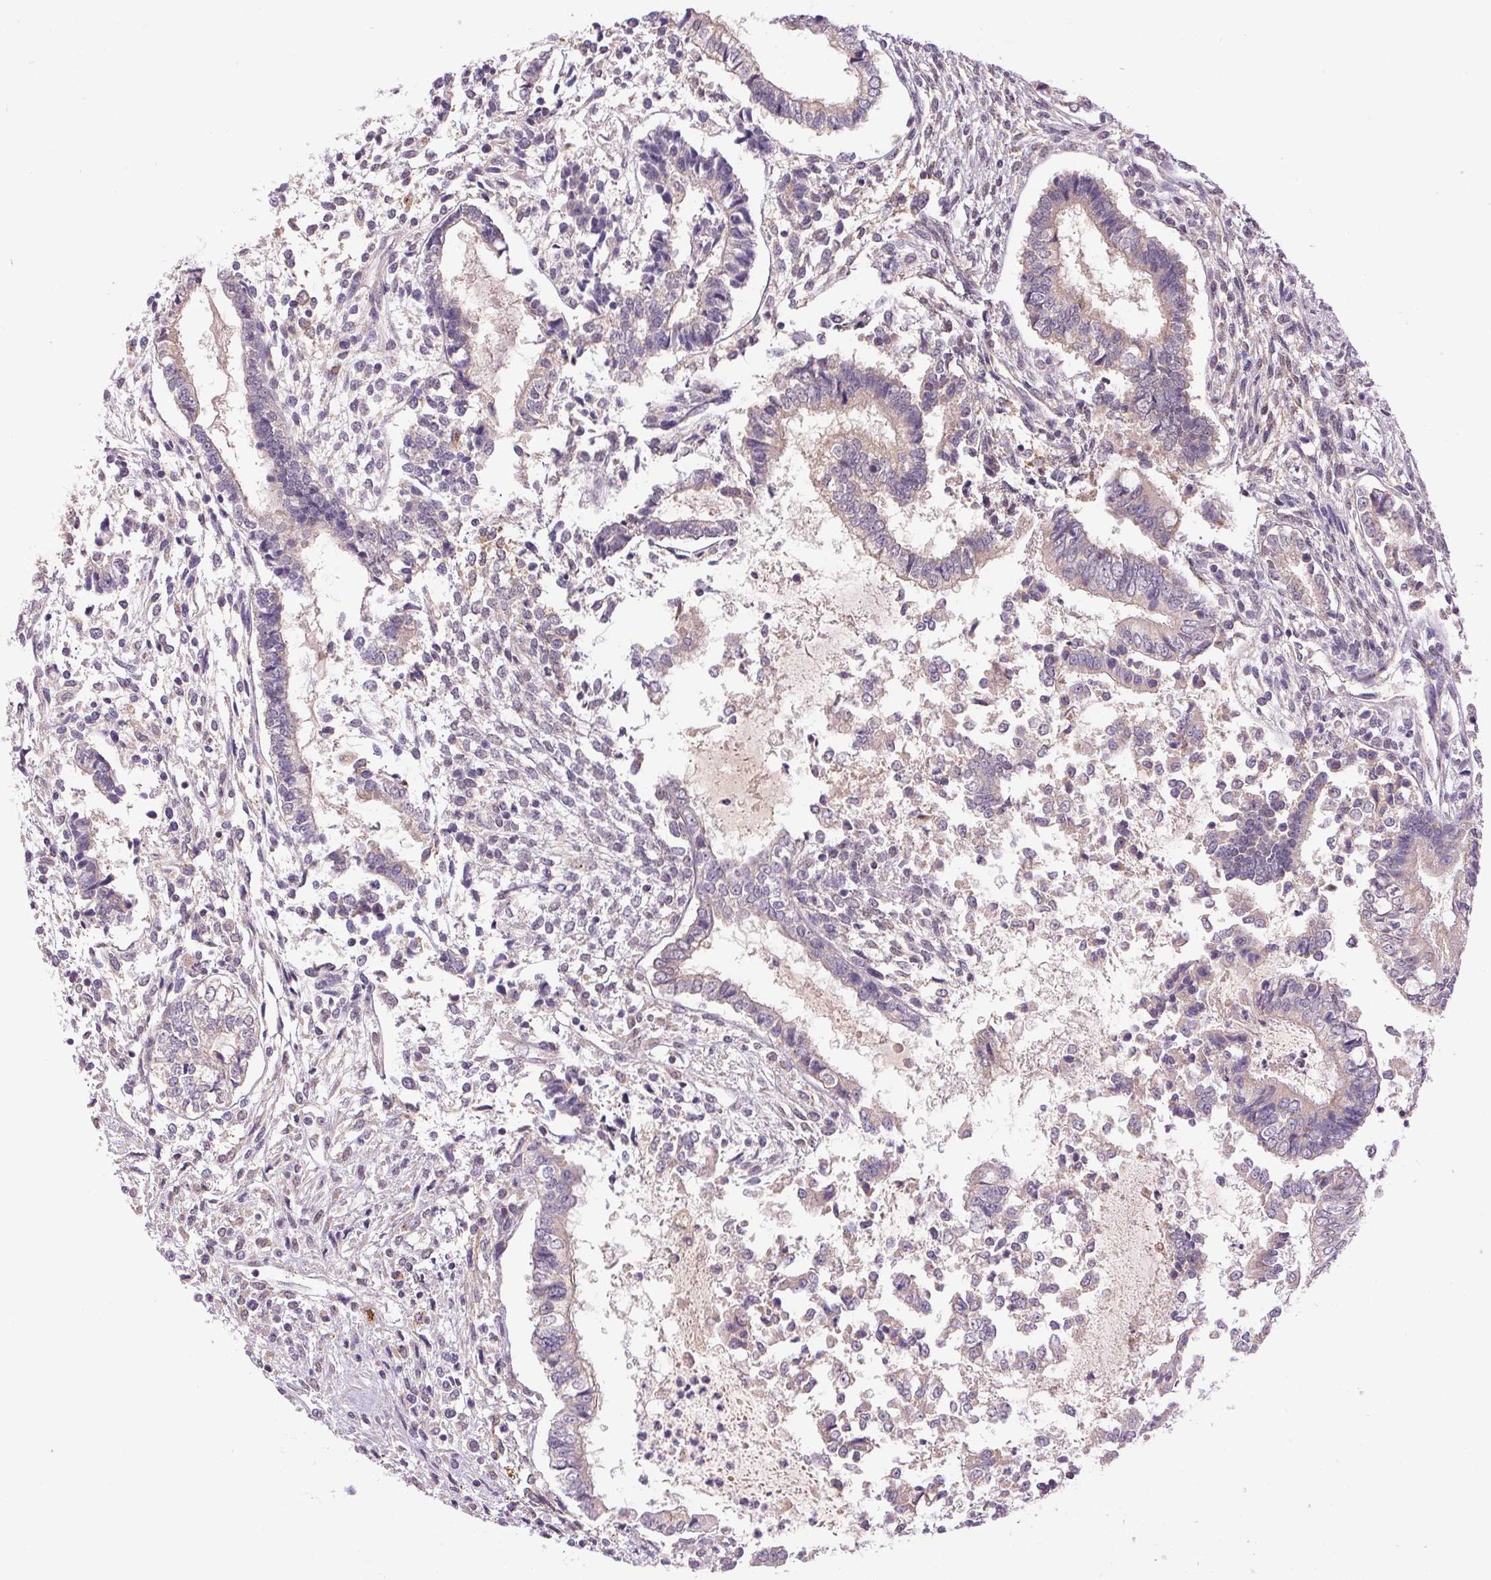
{"staining": {"intensity": "weak", "quantity": "<25%", "location": "cytoplasmic/membranous"}, "tissue": "testis cancer", "cell_type": "Tumor cells", "image_type": "cancer", "snomed": [{"axis": "morphology", "description": "Carcinoma, Embryonal, NOS"}, {"axis": "topography", "description": "Testis"}], "caption": "A high-resolution histopathology image shows immunohistochemistry (IHC) staining of testis embryonal carcinoma, which reveals no significant staining in tumor cells.", "gene": "ADH5", "patient": {"sex": "male", "age": 37}}